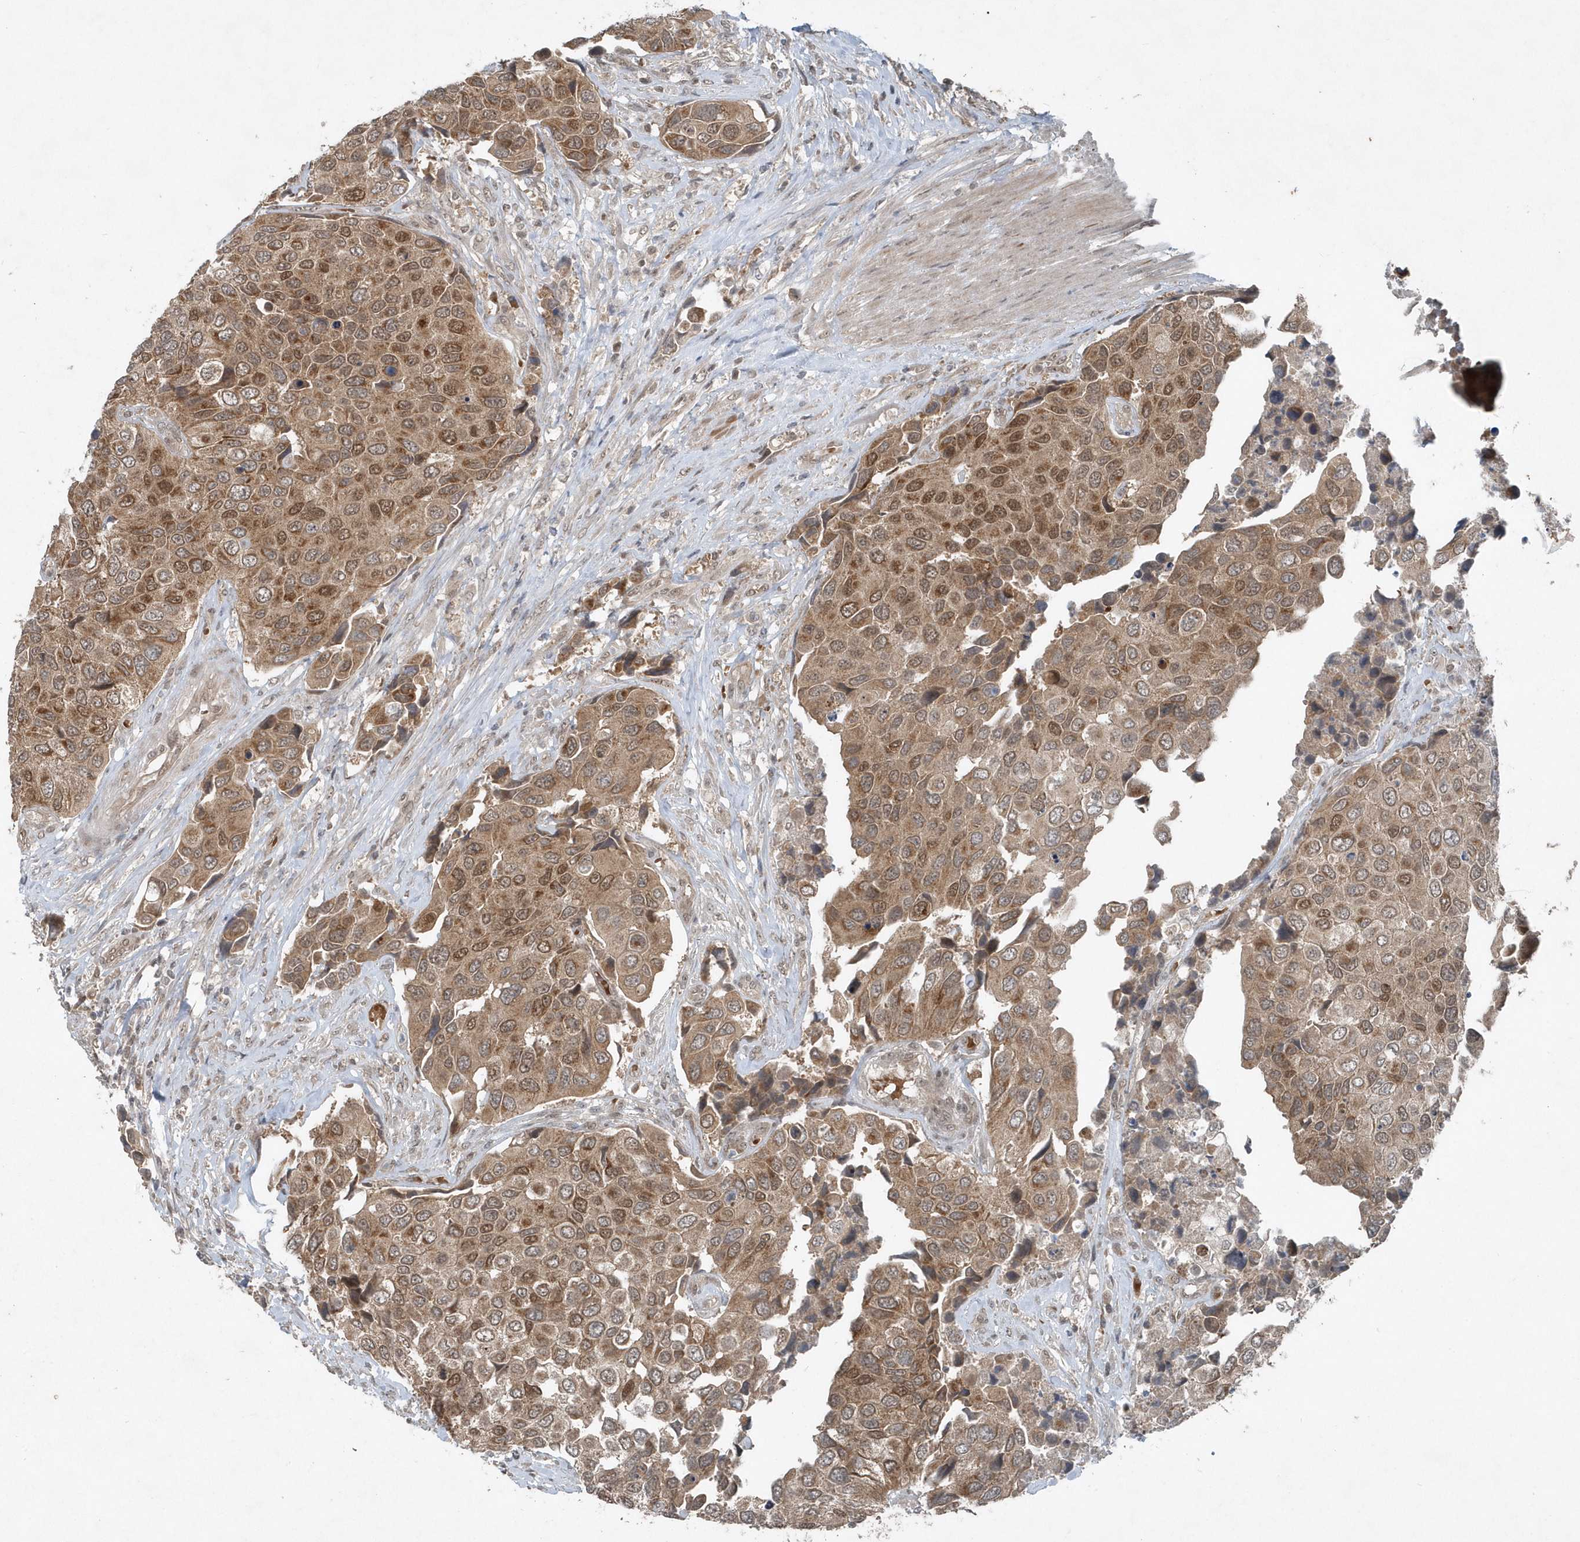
{"staining": {"intensity": "moderate", "quantity": ">75%", "location": "cytoplasmic/membranous,nuclear"}, "tissue": "urothelial cancer", "cell_type": "Tumor cells", "image_type": "cancer", "snomed": [{"axis": "morphology", "description": "Urothelial carcinoma, High grade"}, {"axis": "topography", "description": "Urinary bladder"}], "caption": "There is medium levels of moderate cytoplasmic/membranous and nuclear staining in tumor cells of urothelial cancer, as demonstrated by immunohistochemical staining (brown color).", "gene": "QTRT2", "patient": {"sex": "male", "age": 74}}